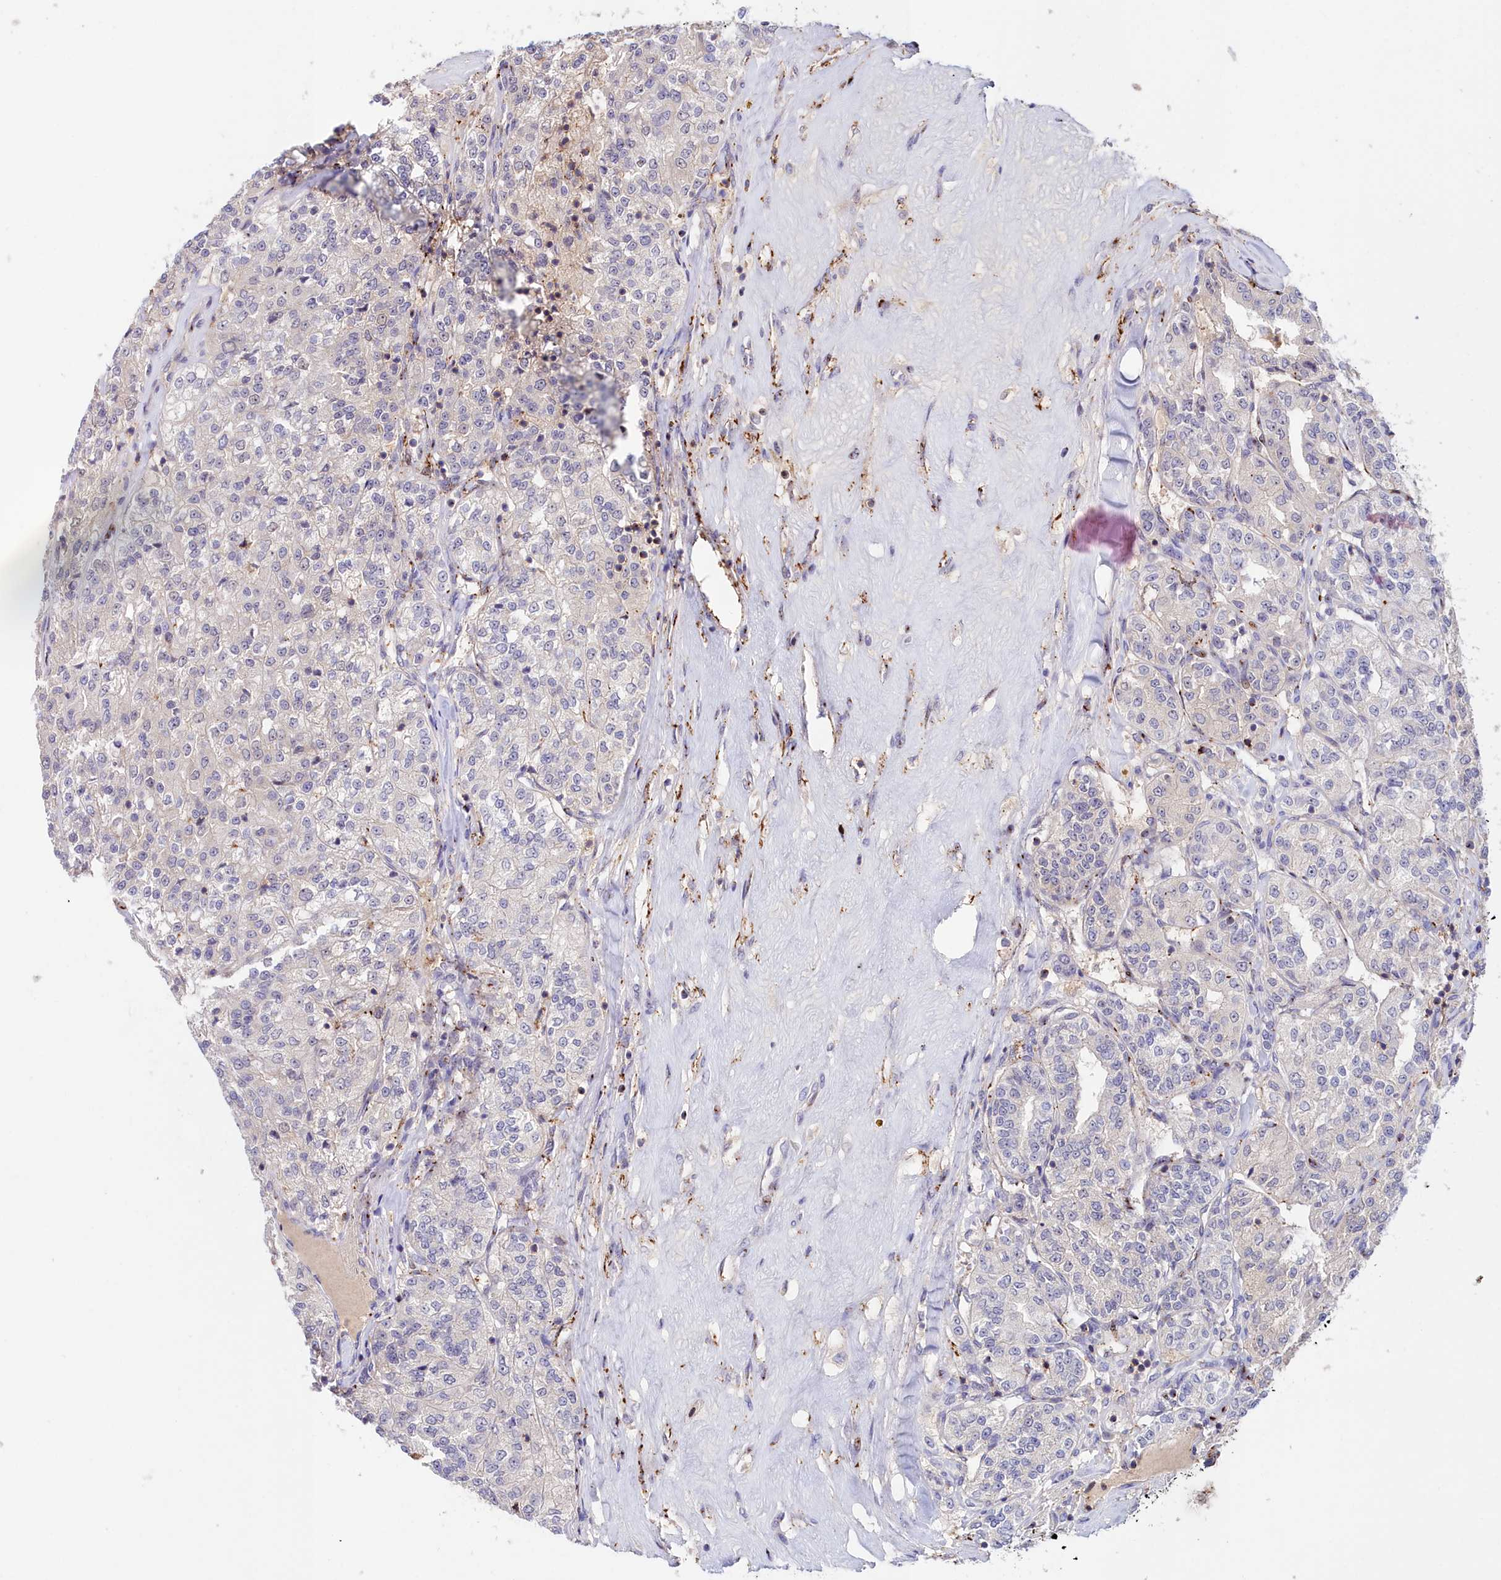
{"staining": {"intensity": "negative", "quantity": "none", "location": "none"}, "tissue": "renal cancer", "cell_type": "Tumor cells", "image_type": "cancer", "snomed": [{"axis": "morphology", "description": "Adenocarcinoma, NOS"}, {"axis": "topography", "description": "Kidney"}], "caption": "IHC of adenocarcinoma (renal) shows no staining in tumor cells.", "gene": "NEURL4", "patient": {"sex": "female", "age": 63}}